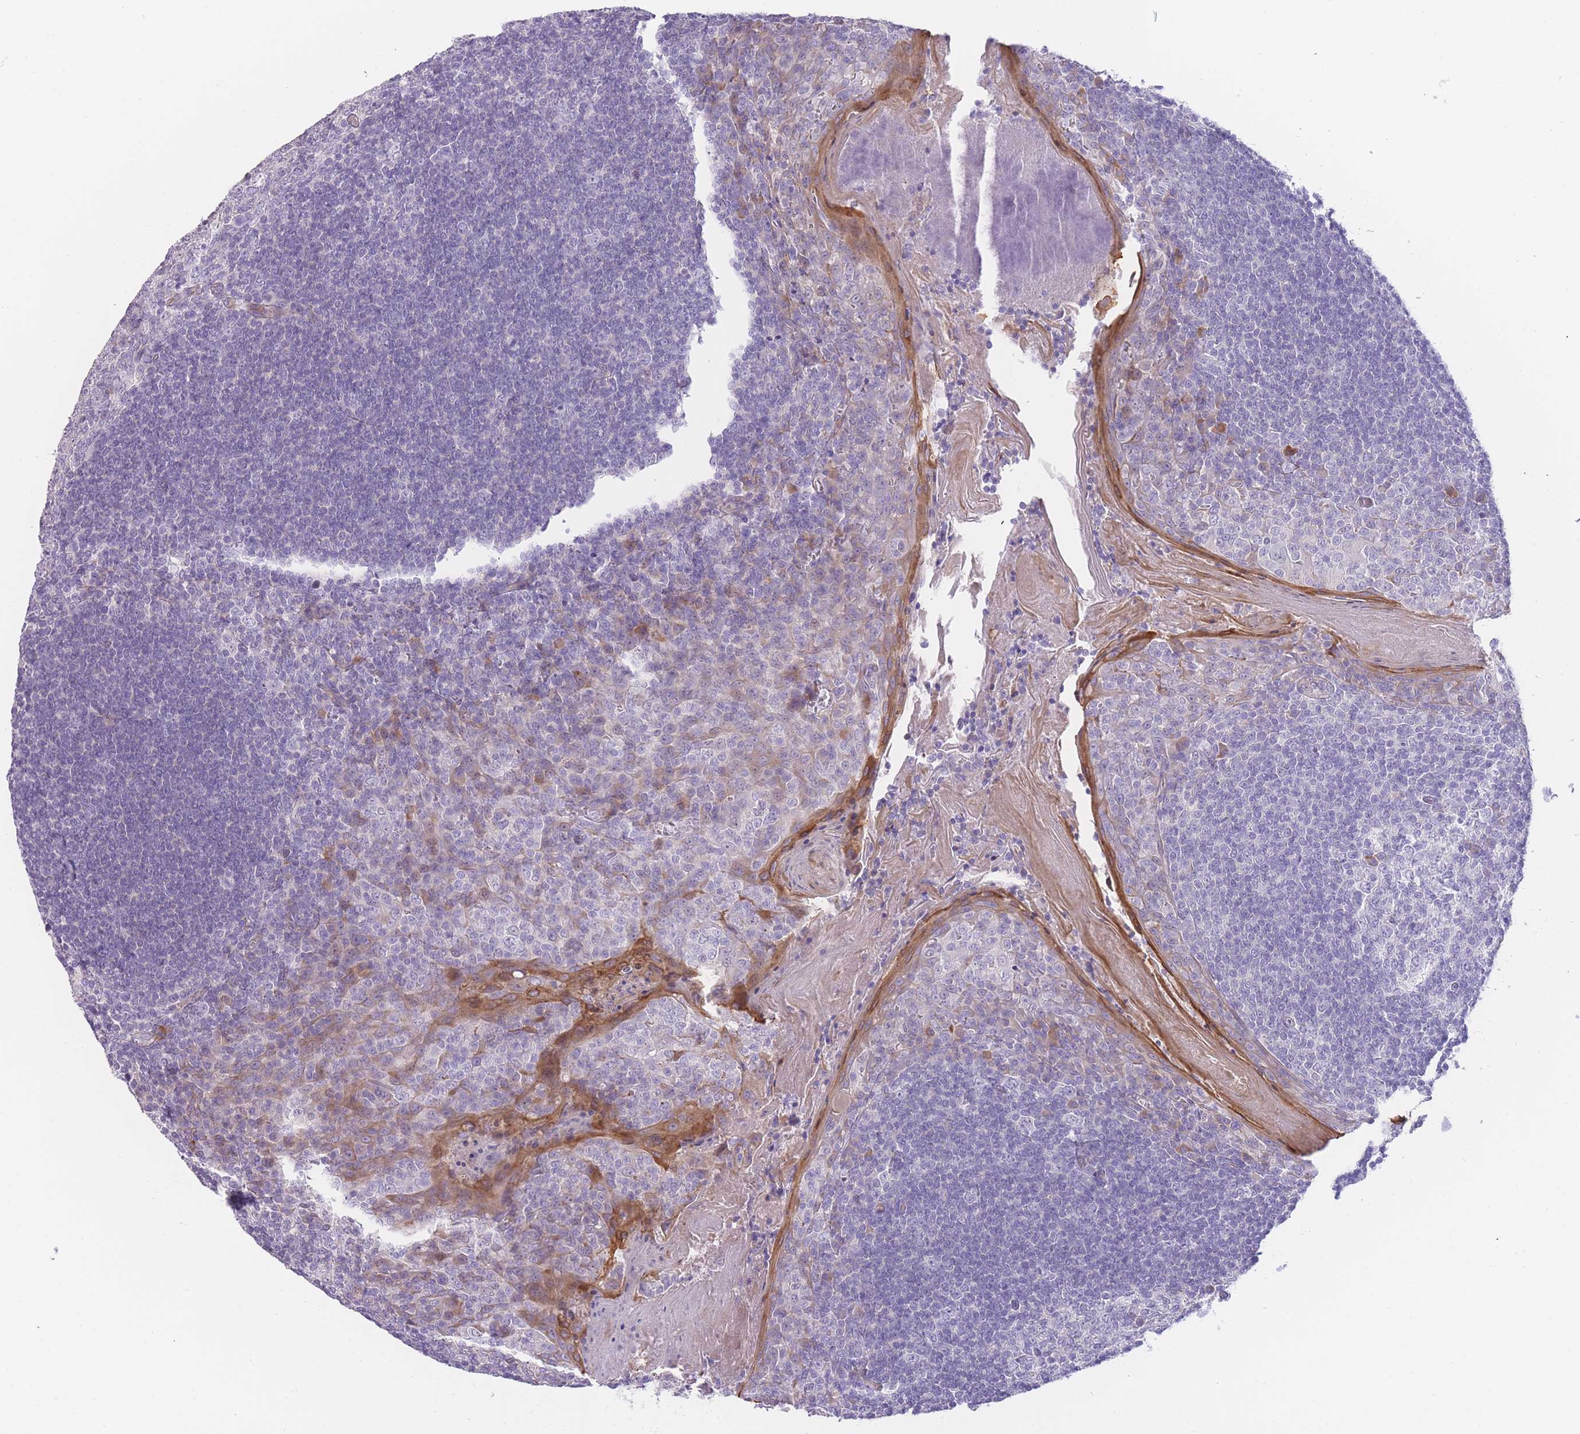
{"staining": {"intensity": "negative", "quantity": "none", "location": "none"}, "tissue": "tonsil", "cell_type": "Germinal center cells", "image_type": "normal", "snomed": [{"axis": "morphology", "description": "Normal tissue, NOS"}, {"axis": "topography", "description": "Tonsil"}], "caption": "Benign tonsil was stained to show a protein in brown. There is no significant staining in germinal center cells.", "gene": "IMPG1", "patient": {"sex": "male", "age": 27}}